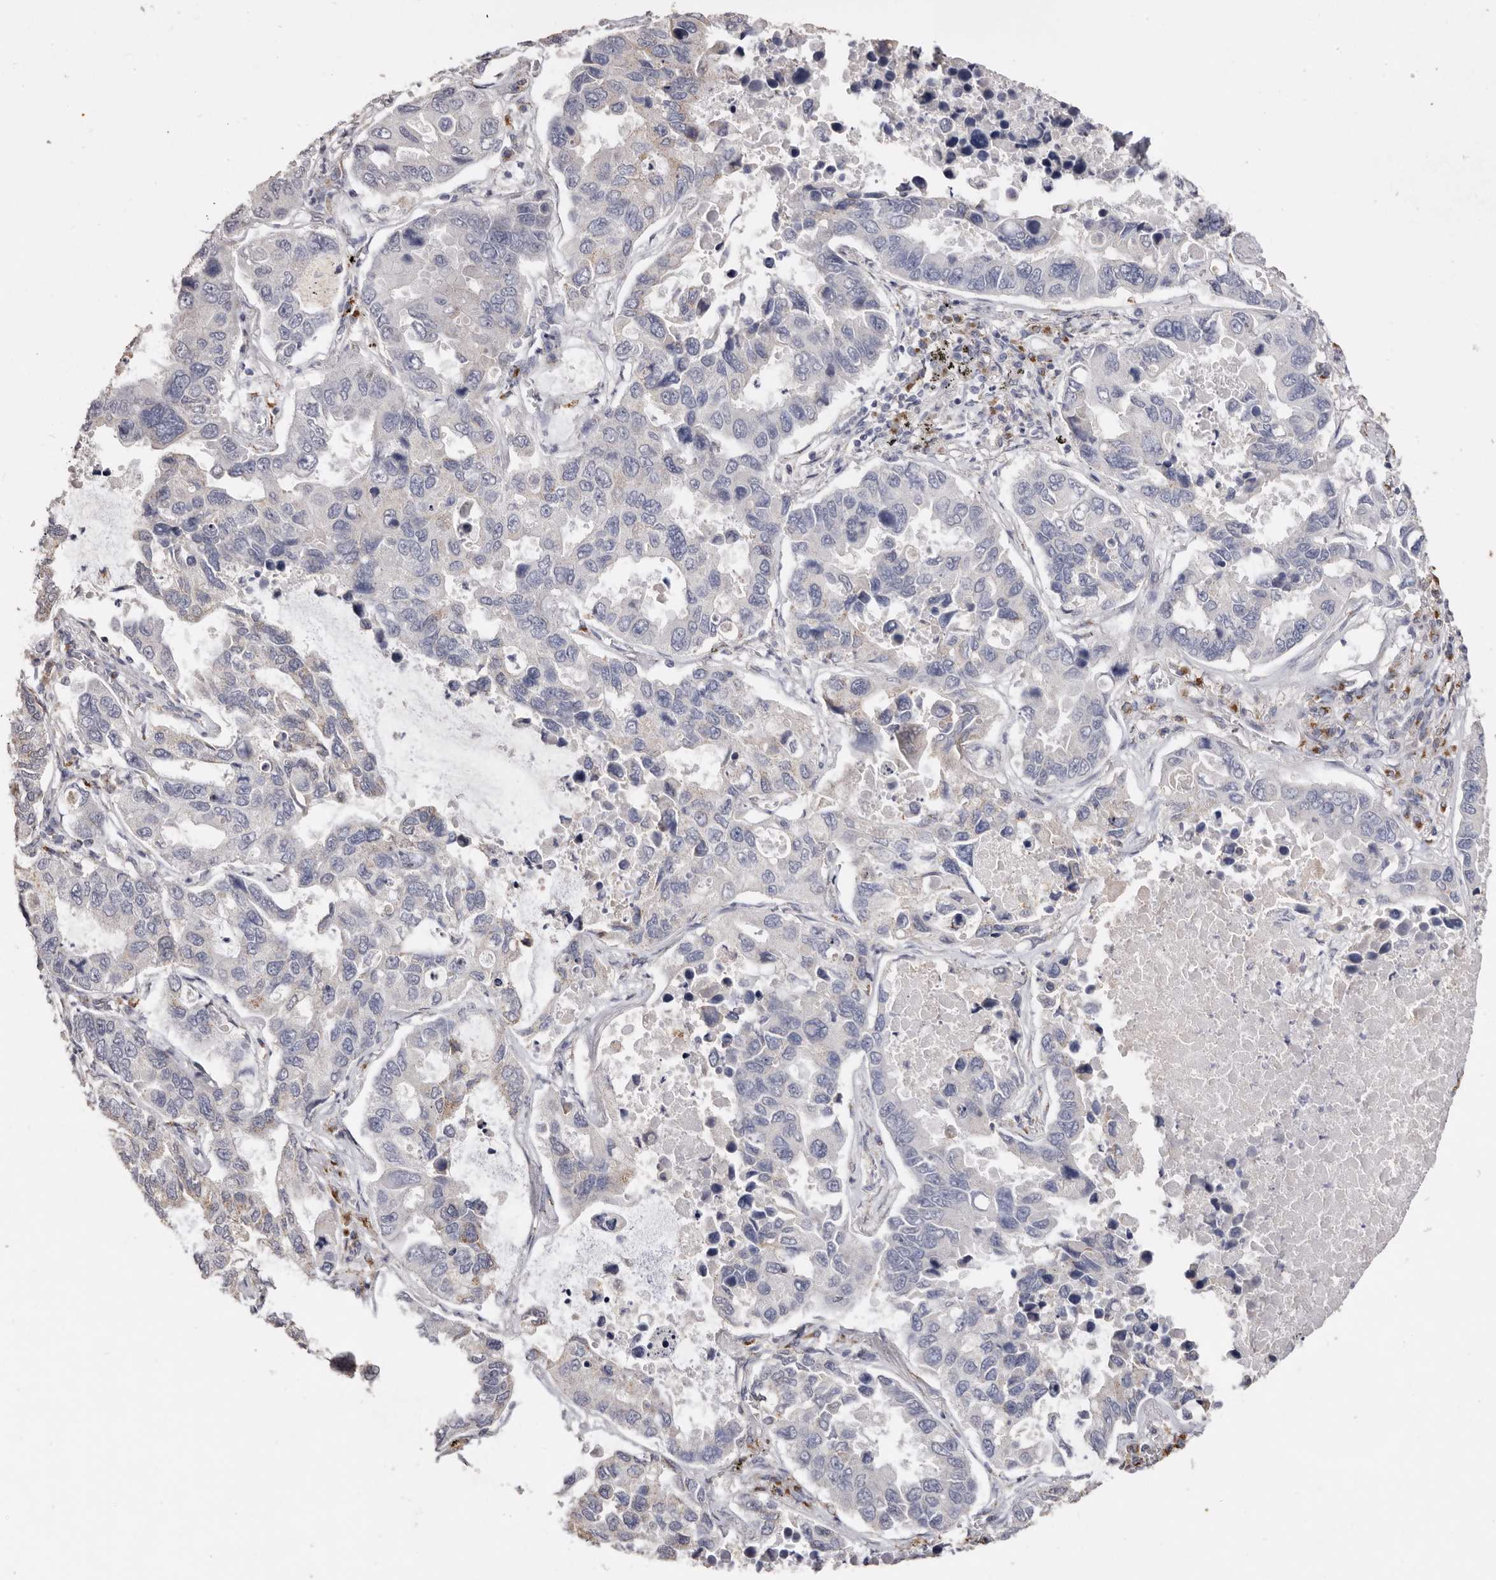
{"staining": {"intensity": "negative", "quantity": "none", "location": "none"}, "tissue": "lung cancer", "cell_type": "Tumor cells", "image_type": "cancer", "snomed": [{"axis": "morphology", "description": "Adenocarcinoma, NOS"}, {"axis": "topography", "description": "Lung"}], "caption": "The micrograph reveals no staining of tumor cells in lung cancer.", "gene": "LGALS7B", "patient": {"sex": "male", "age": 64}}